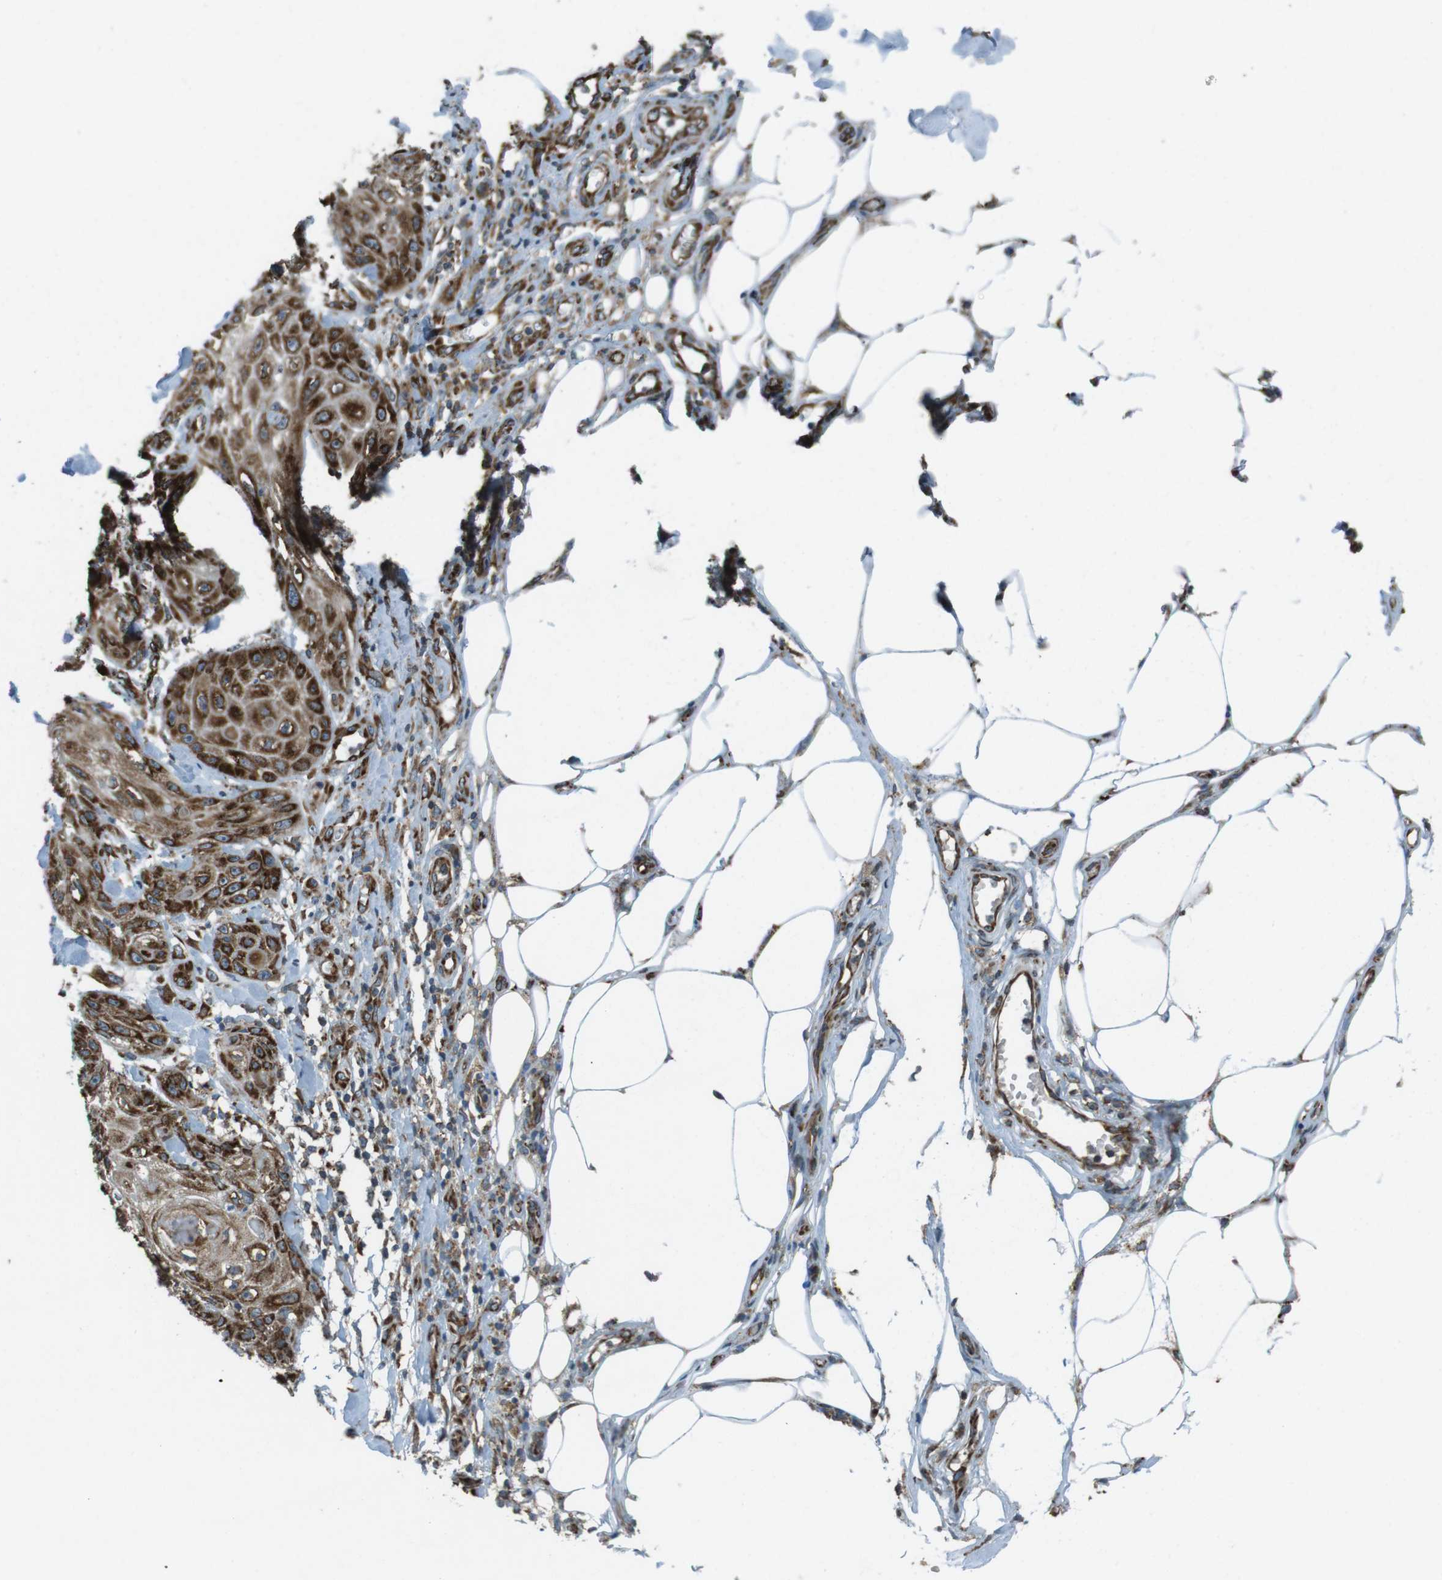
{"staining": {"intensity": "strong", "quantity": ">75%", "location": "cytoplasmic/membranous"}, "tissue": "skin cancer", "cell_type": "Tumor cells", "image_type": "cancer", "snomed": [{"axis": "morphology", "description": "Squamous cell carcinoma, NOS"}, {"axis": "topography", "description": "Skin"}], "caption": "An image of squamous cell carcinoma (skin) stained for a protein shows strong cytoplasmic/membranous brown staining in tumor cells.", "gene": "KTN1", "patient": {"sex": "male", "age": 74}}